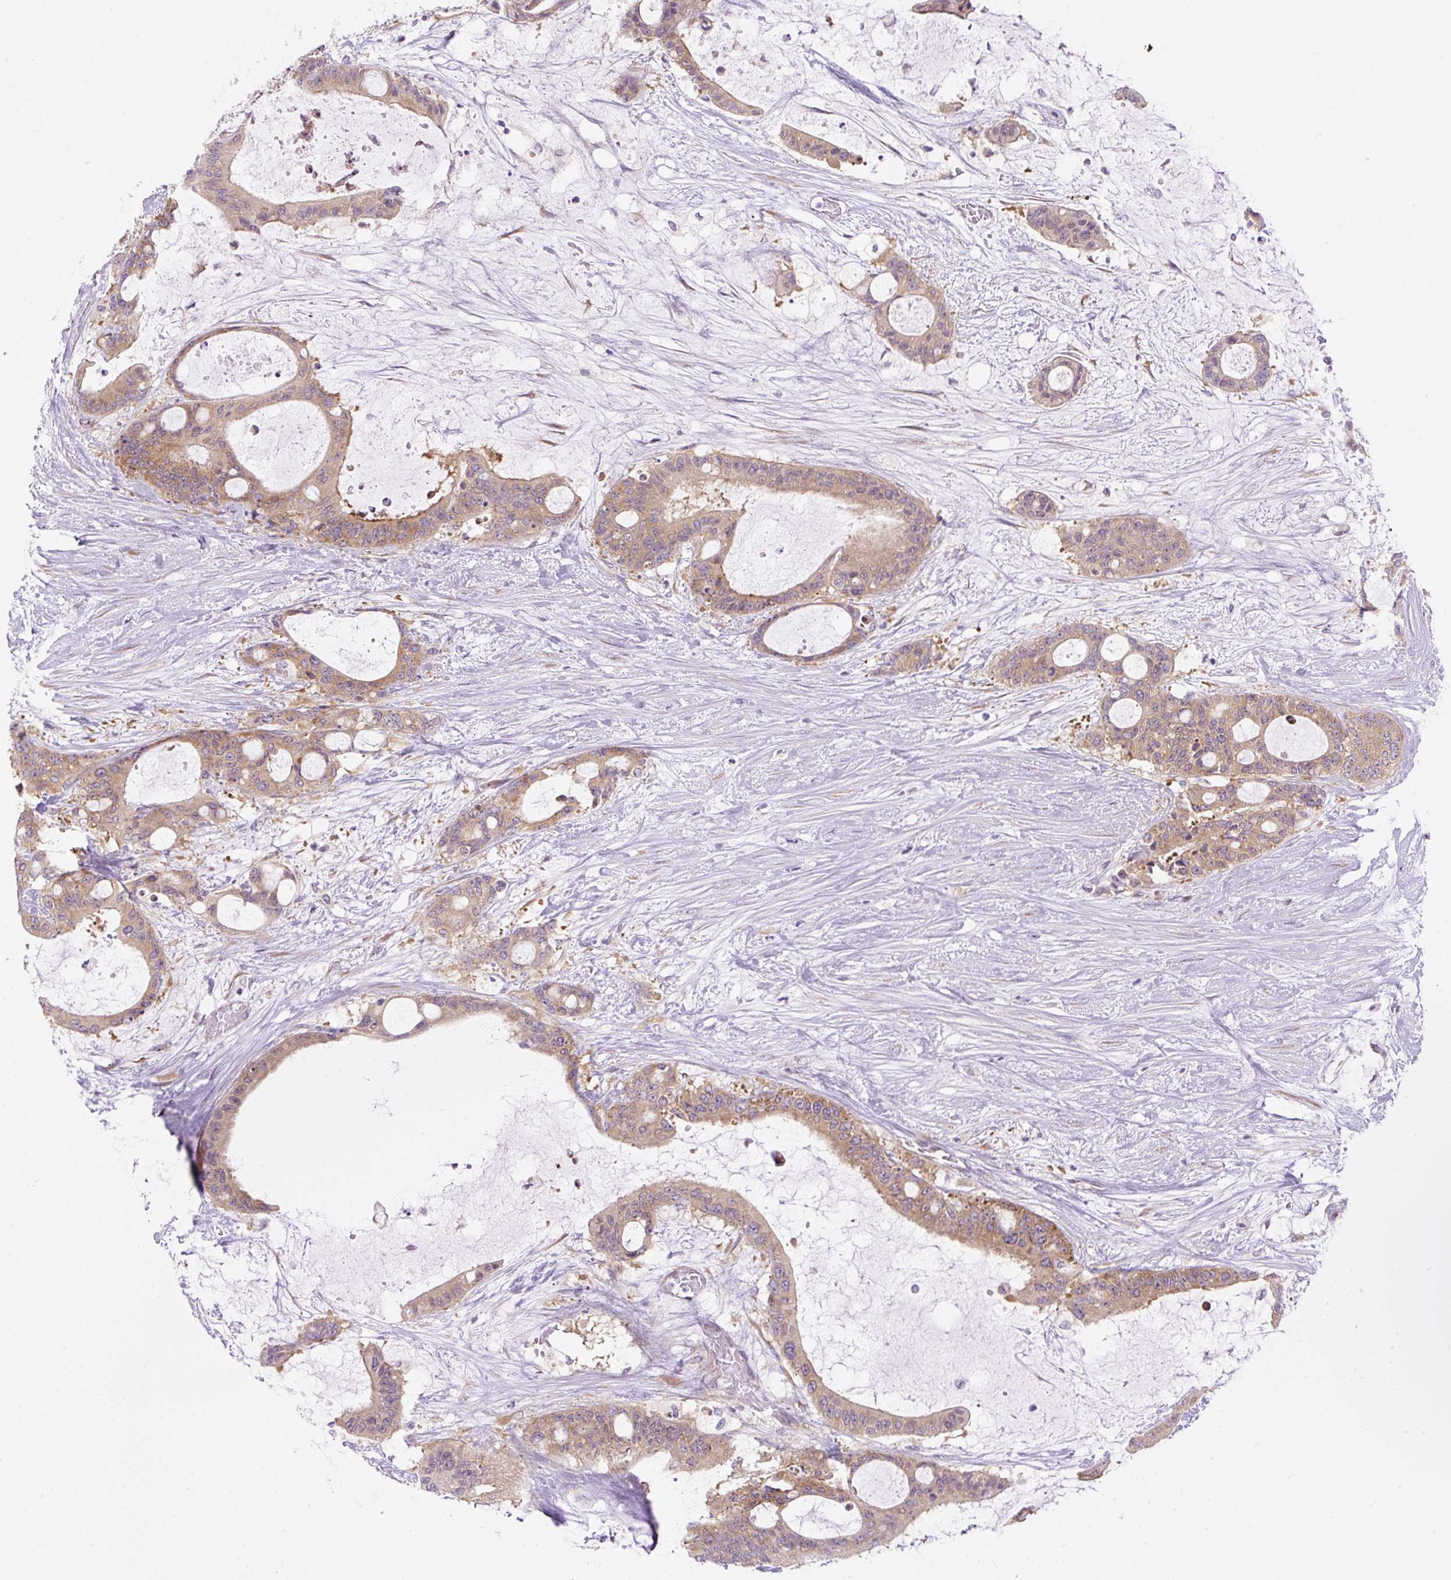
{"staining": {"intensity": "moderate", "quantity": ">75%", "location": "cytoplasmic/membranous"}, "tissue": "liver cancer", "cell_type": "Tumor cells", "image_type": "cancer", "snomed": [{"axis": "morphology", "description": "Normal tissue, NOS"}, {"axis": "morphology", "description": "Cholangiocarcinoma"}, {"axis": "topography", "description": "Liver"}, {"axis": "topography", "description": "Peripheral nerve tissue"}], "caption": "IHC of human liver cancer displays medium levels of moderate cytoplasmic/membranous expression in approximately >75% of tumor cells.", "gene": "RPL18A", "patient": {"sex": "female", "age": 73}}